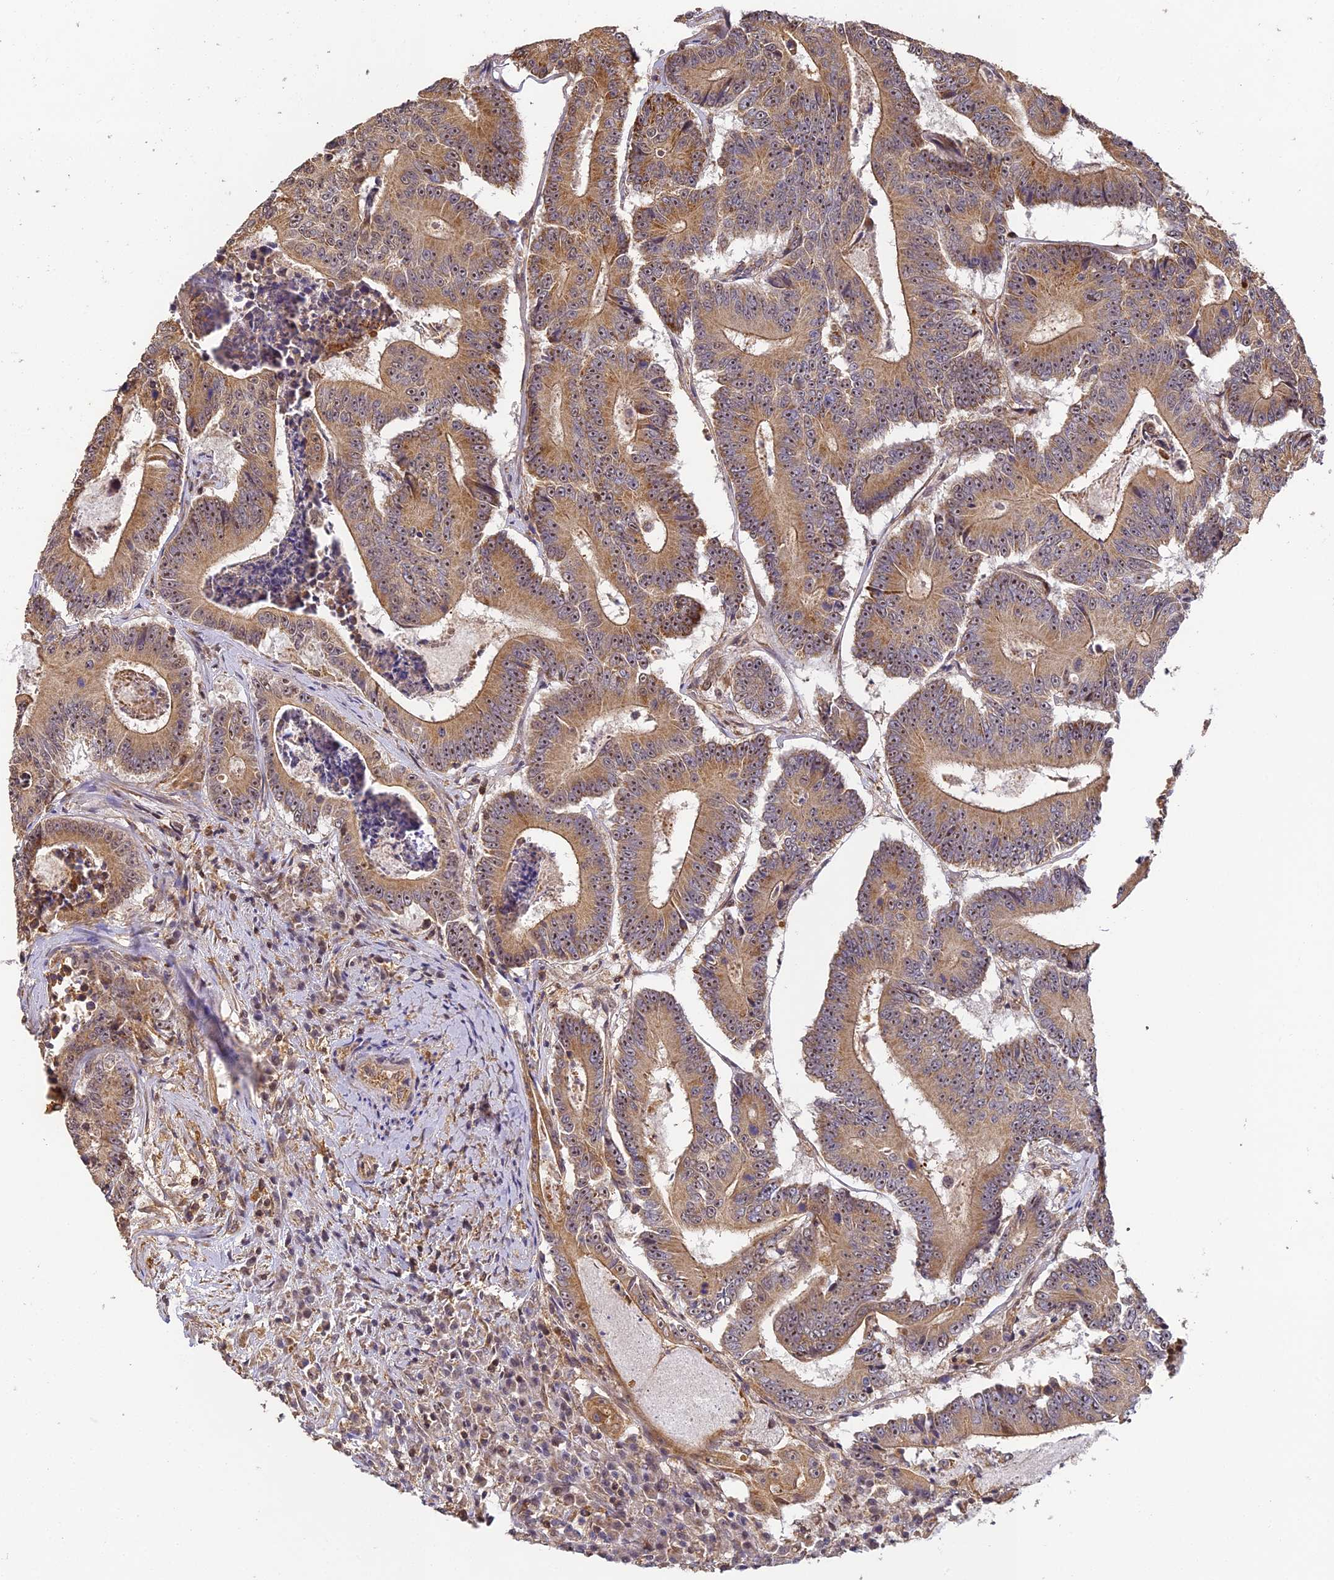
{"staining": {"intensity": "moderate", "quantity": ">75%", "location": "cytoplasmic/membranous,nuclear"}, "tissue": "colorectal cancer", "cell_type": "Tumor cells", "image_type": "cancer", "snomed": [{"axis": "morphology", "description": "Adenocarcinoma, NOS"}, {"axis": "topography", "description": "Colon"}], "caption": "Immunohistochemical staining of colorectal adenocarcinoma reveals medium levels of moderate cytoplasmic/membranous and nuclear protein positivity in approximately >75% of tumor cells.", "gene": "ZNF443", "patient": {"sex": "male", "age": 83}}